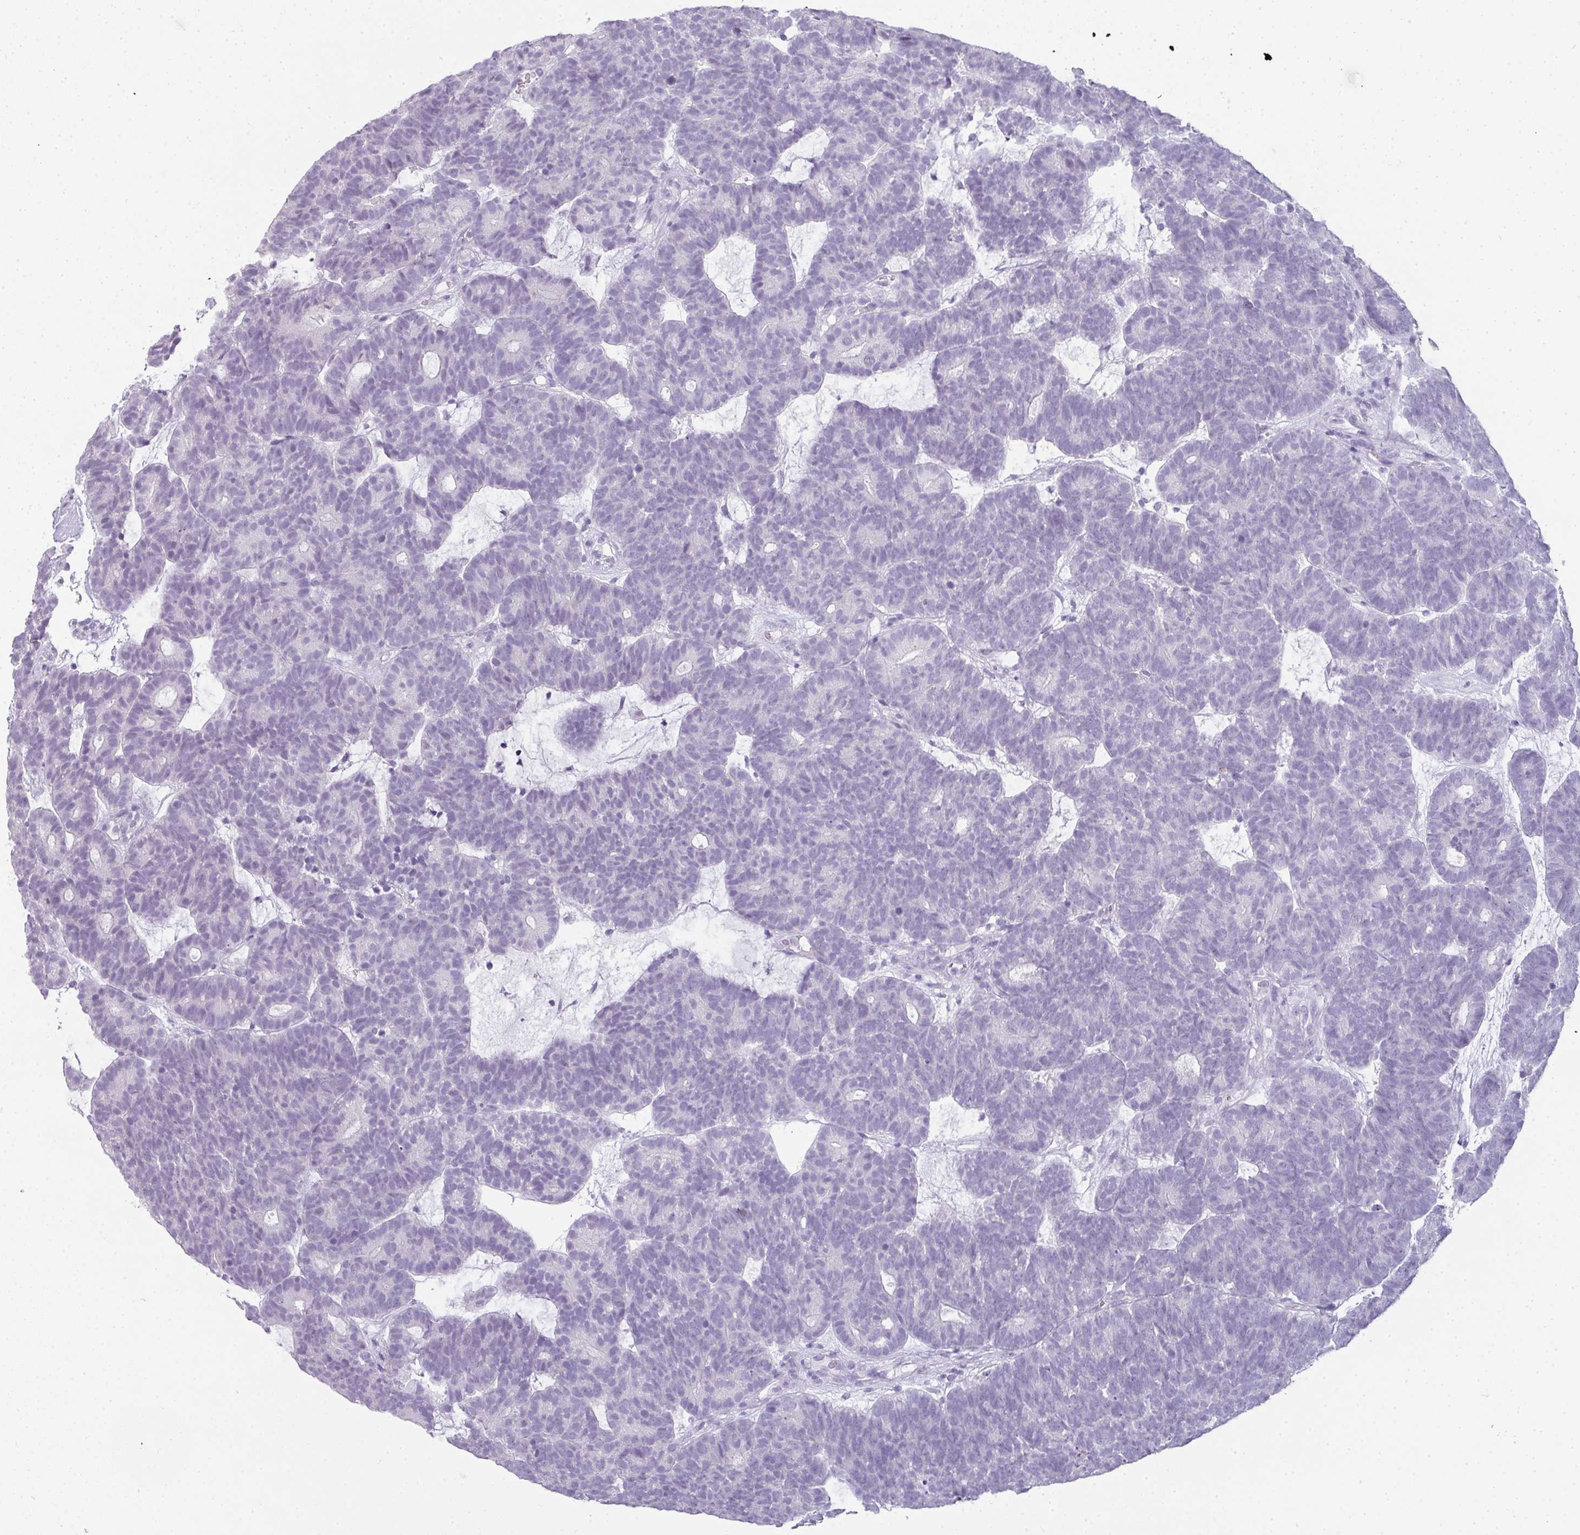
{"staining": {"intensity": "negative", "quantity": "none", "location": "none"}, "tissue": "head and neck cancer", "cell_type": "Tumor cells", "image_type": "cancer", "snomed": [{"axis": "morphology", "description": "Adenocarcinoma, NOS"}, {"axis": "topography", "description": "Head-Neck"}], "caption": "Human head and neck cancer stained for a protein using immunohistochemistry exhibits no expression in tumor cells.", "gene": "RBMY1F", "patient": {"sex": "female", "age": 81}}